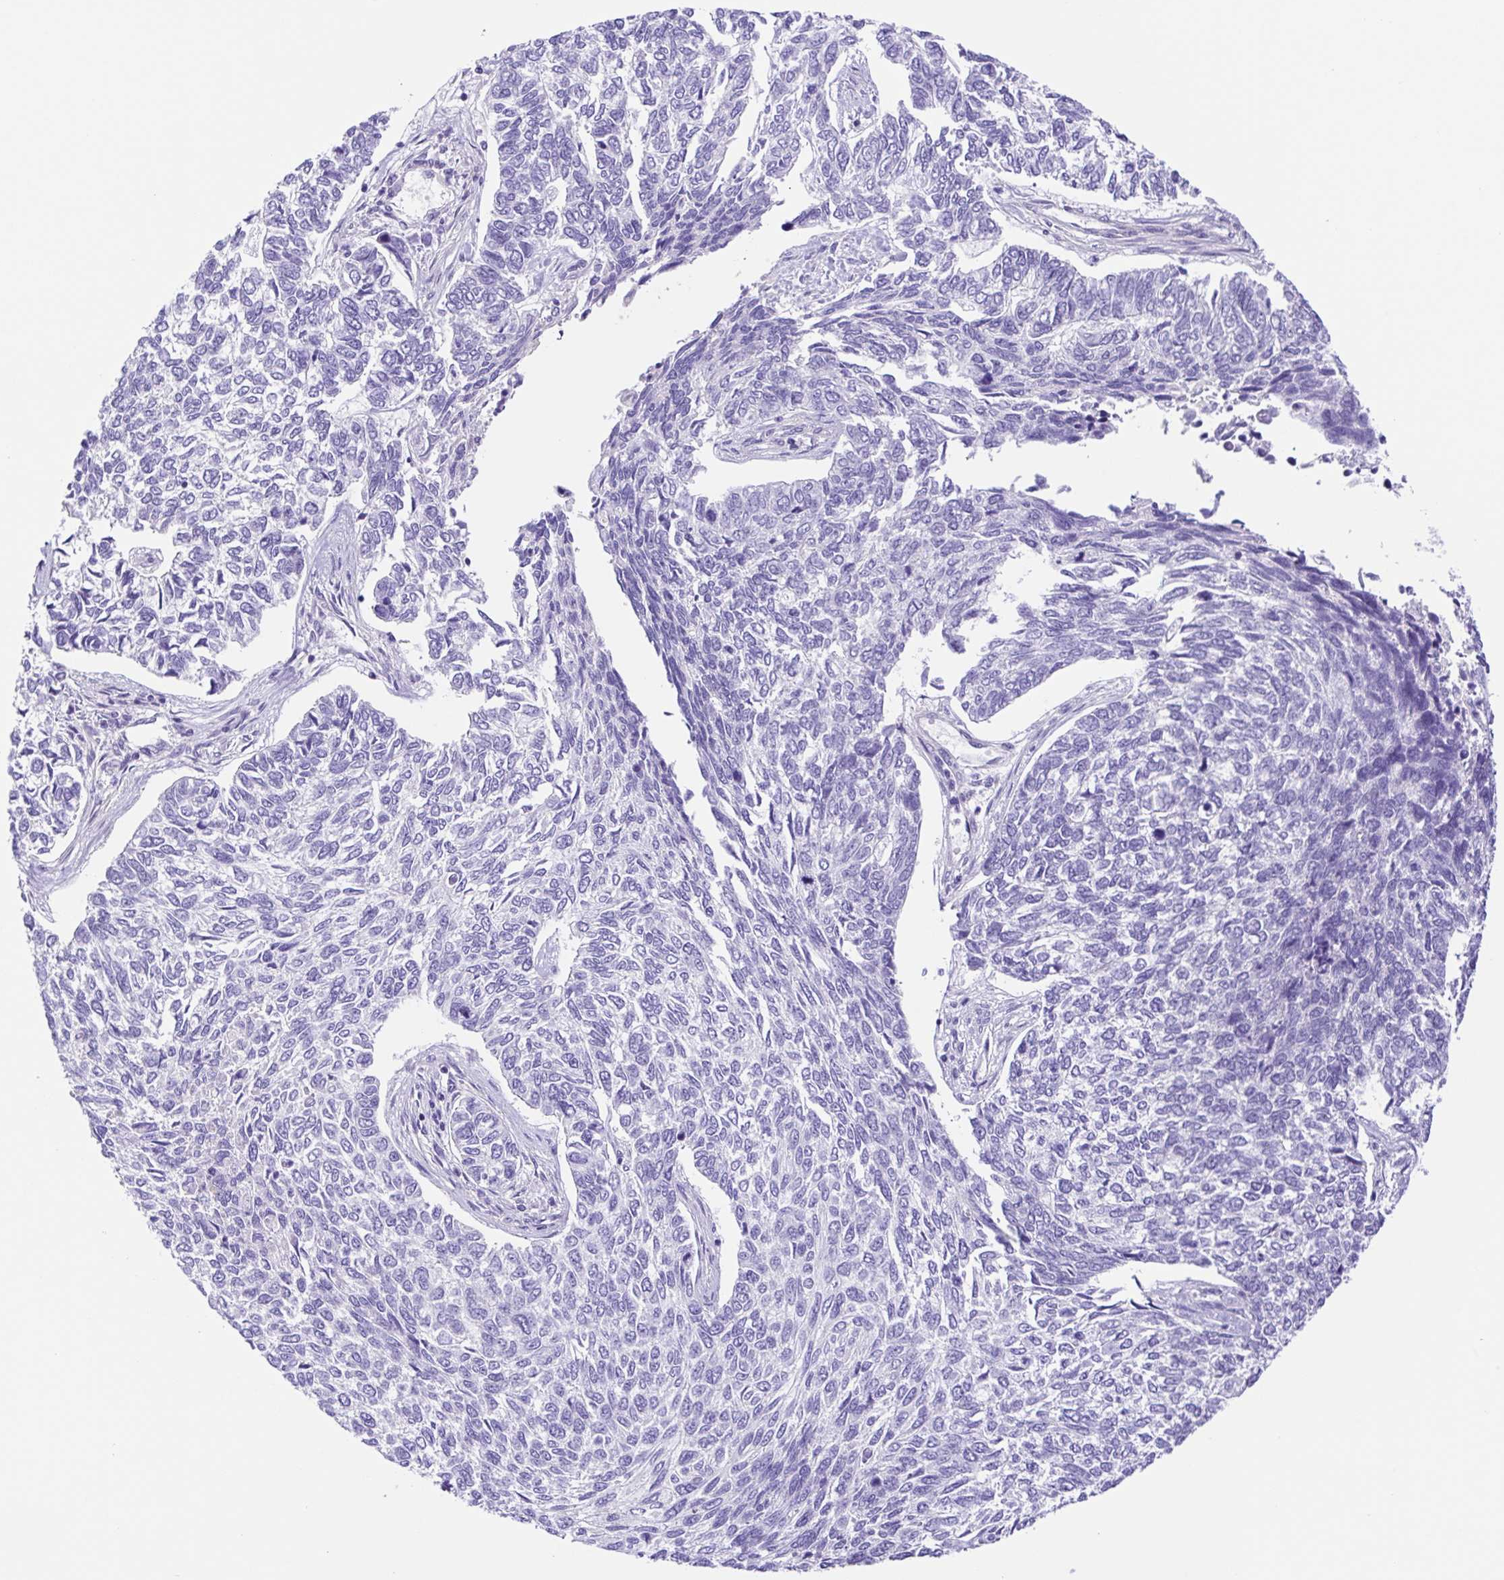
{"staining": {"intensity": "negative", "quantity": "none", "location": "none"}, "tissue": "skin cancer", "cell_type": "Tumor cells", "image_type": "cancer", "snomed": [{"axis": "morphology", "description": "Basal cell carcinoma"}, {"axis": "topography", "description": "Skin"}], "caption": "Immunohistochemical staining of human skin cancer (basal cell carcinoma) shows no significant staining in tumor cells.", "gene": "ISM2", "patient": {"sex": "female", "age": 65}}